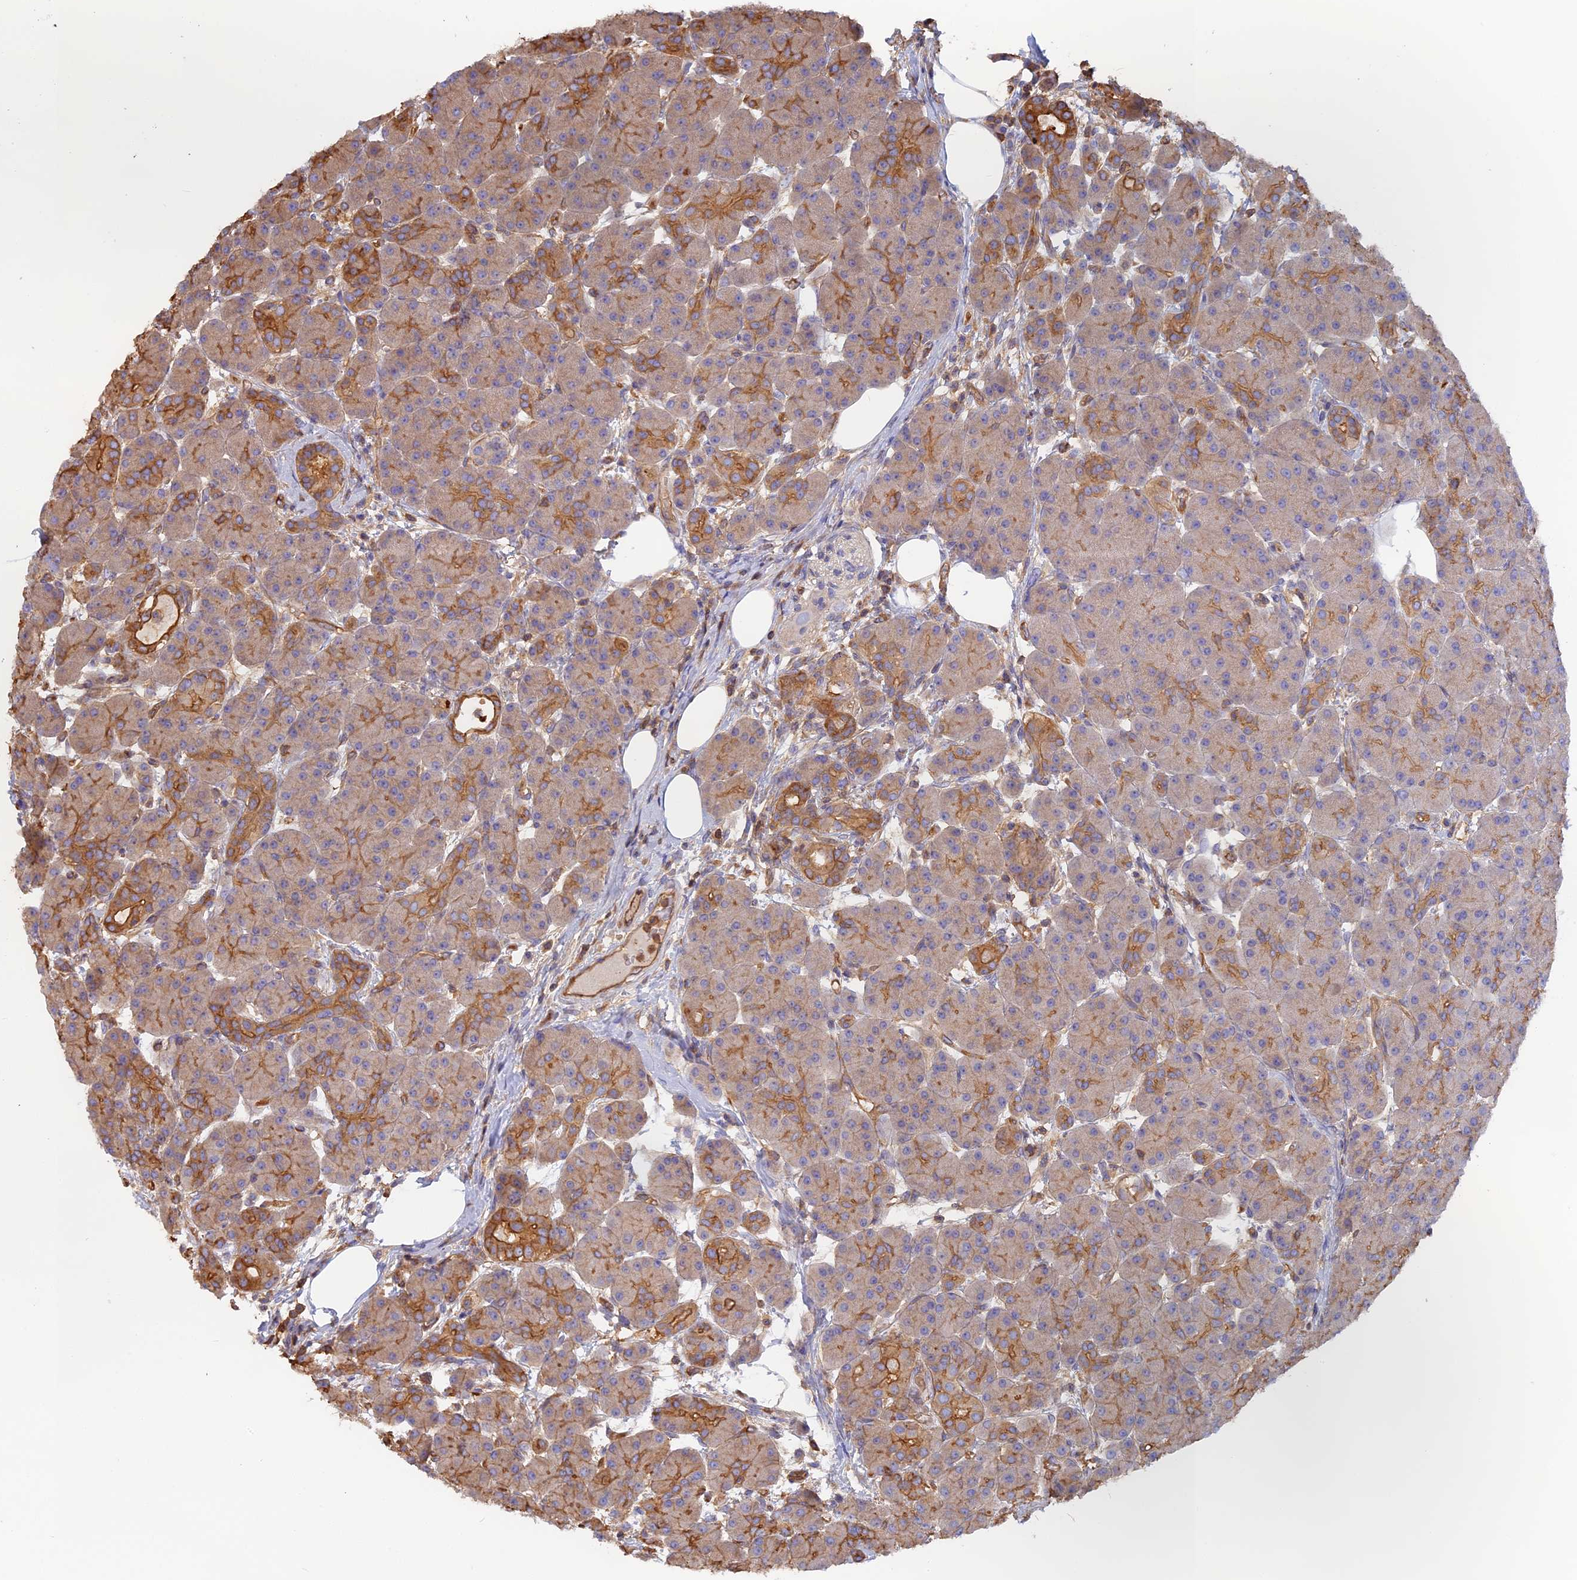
{"staining": {"intensity": "moderate", "quantity": "25%-75%", "location": "cytoplasmic/membranous"}, "tissue": "pancreas", "cell_type": "Exocrine glandular cells", "image_type": "normal", "snomed": [{"axis": "morphology", "description": "Normal tissue, NOS"}, {"axis": "topography", "description": "Pancreas"}], "caption": "Exocrine glandular cells display medium levels of moderate cytoplasmic/membranous expression in approximately 25%-75% of cells in benign human pancreas.", "gene": "VPS18", "patient": {"sex": "male", "age": 63}}